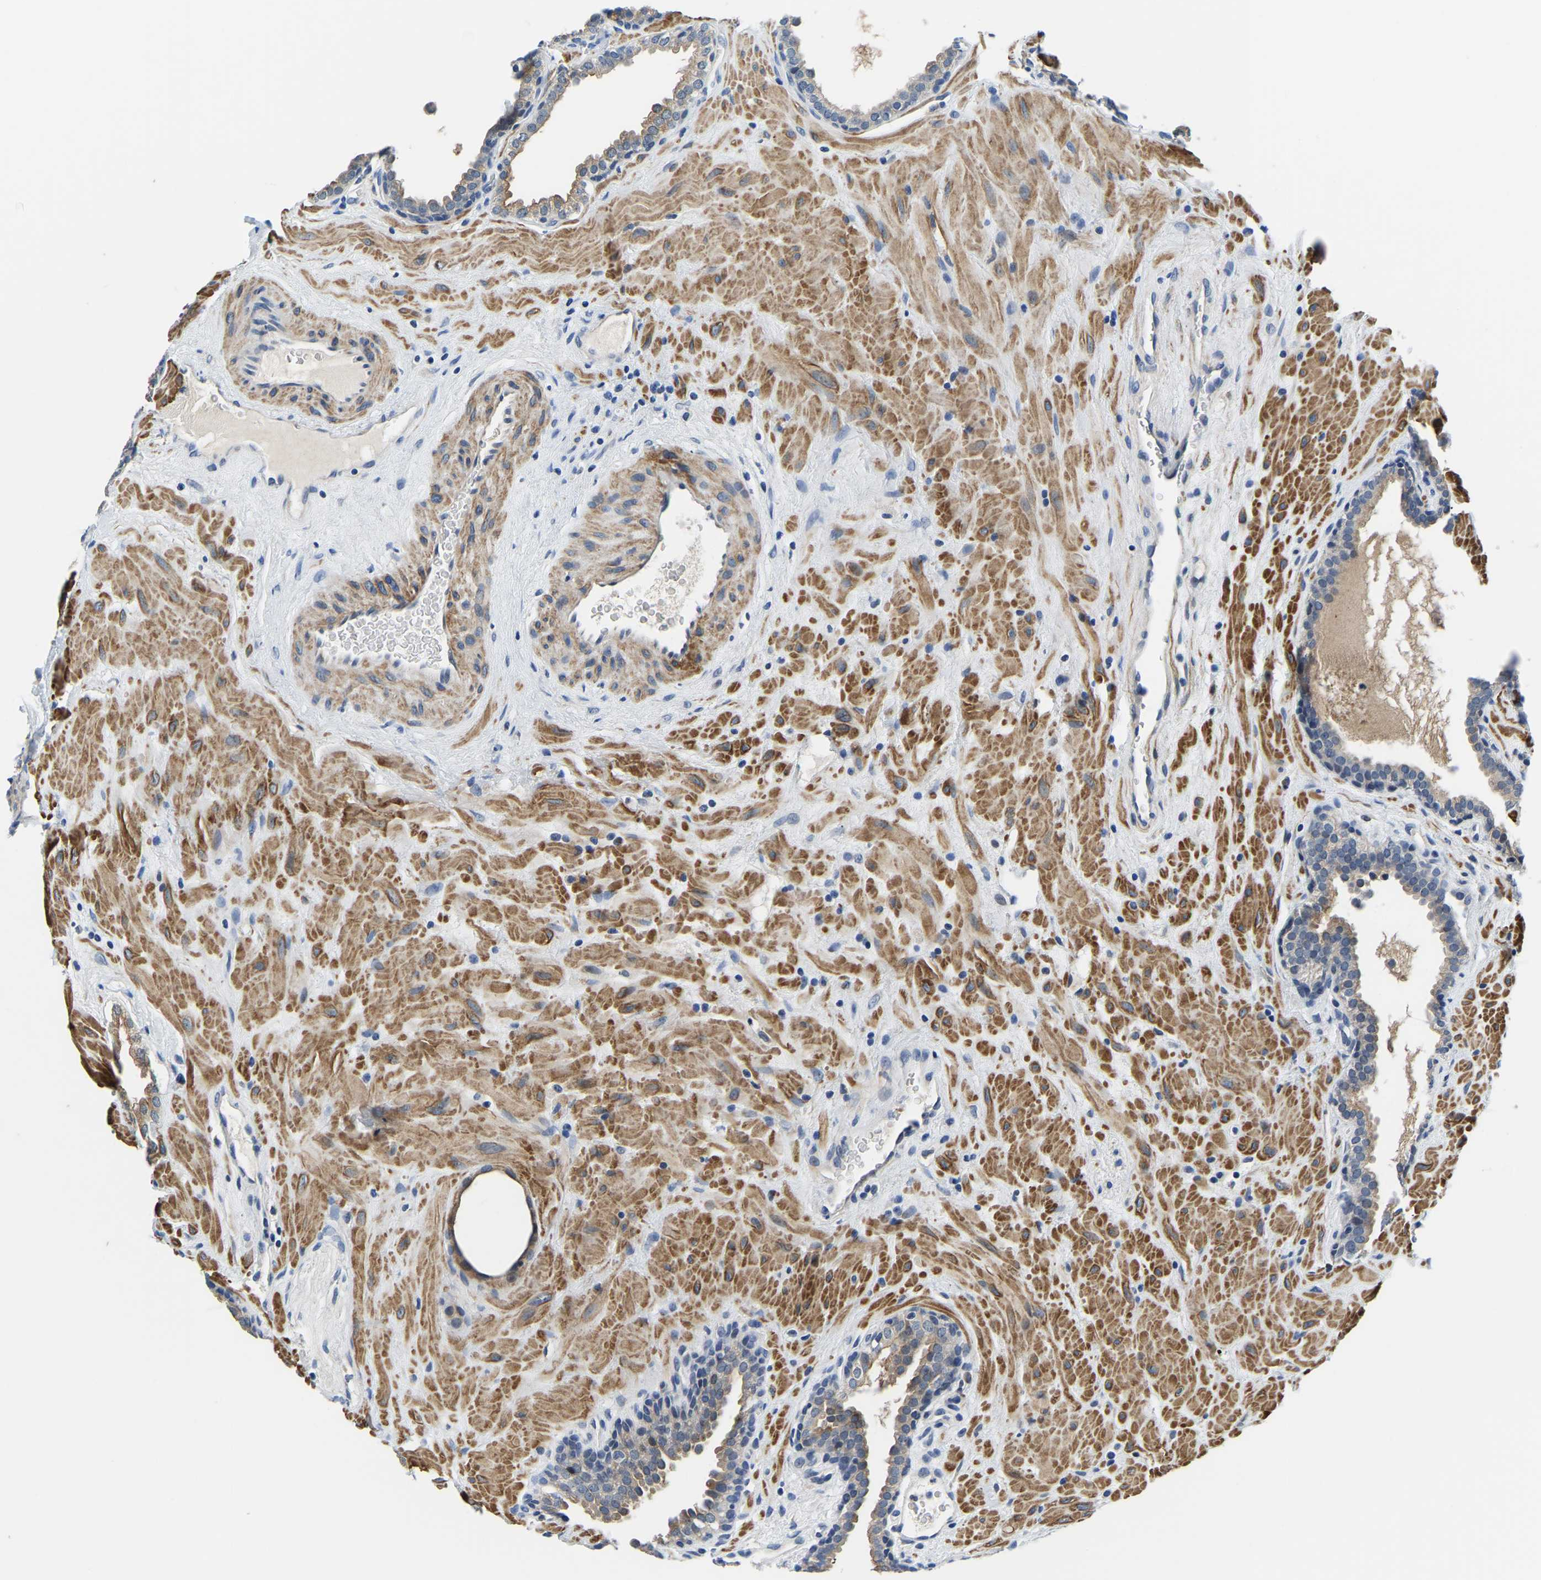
{"staining": {"intensity": "moderate", "quantity": "<25%", "location": "cytoplasmic/membranous"}, "tissue": "prostate", "cell_type": "Glandular cells", "image_type": "normal", "snomed": [{"axis": "morphology", "description": "Normal tissue, NOS"}, {"axis": "topography", "description": "Prostate"}], "caption": "Protein staining of unremarkable prostate exhibits moderate cytoplasmic/membranous expression in approximately <25% of glandular cells. (IHC, brightfield microscopy, high magnification).", "gene": "LIAS", "patient": {"sex": "male", "age": 51}}